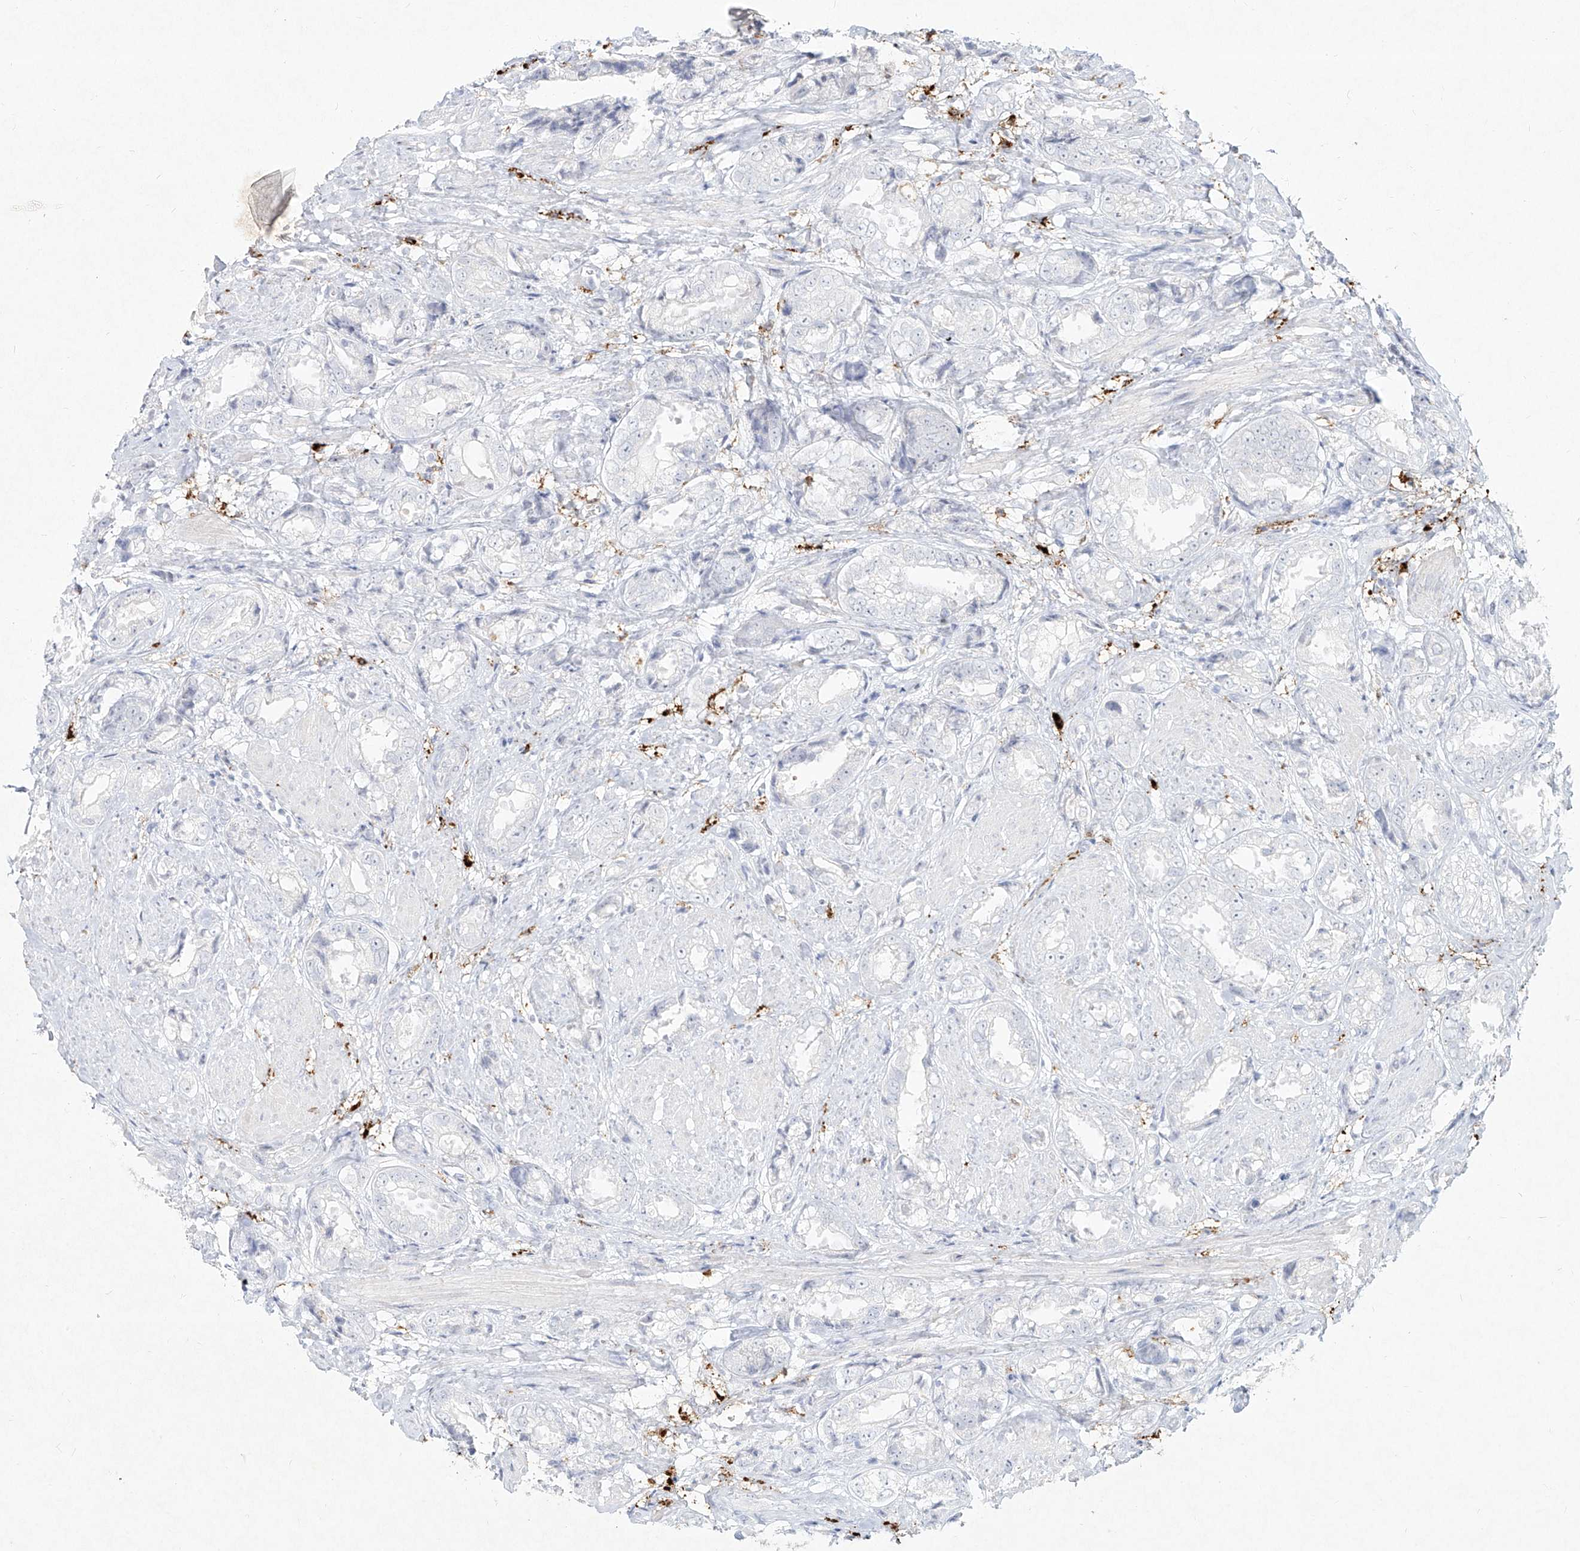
{"staining": {"intensity": "negative", "quantity": "none", "location": "none"}, "tissue": "prostate cancer", "cell_type": "Tumor cells", "image_type": "cancer", "snomed": [{"axis": "morphology", "description": "Adenocarcinoma, High grade"}, {"axis": "topography", "description": "Prostate"}], "caption": "High power microscopy histopathology image of an immunohistochemistry micrograph of high-grade adenocarcinoma (prostate), revealing no significant expression in tumor cells. (Brightfield microscopy of DAB immunohistochemistry at high magnification).", "gene": "CD209", "patient": {"sex": "male", "age": 61}}